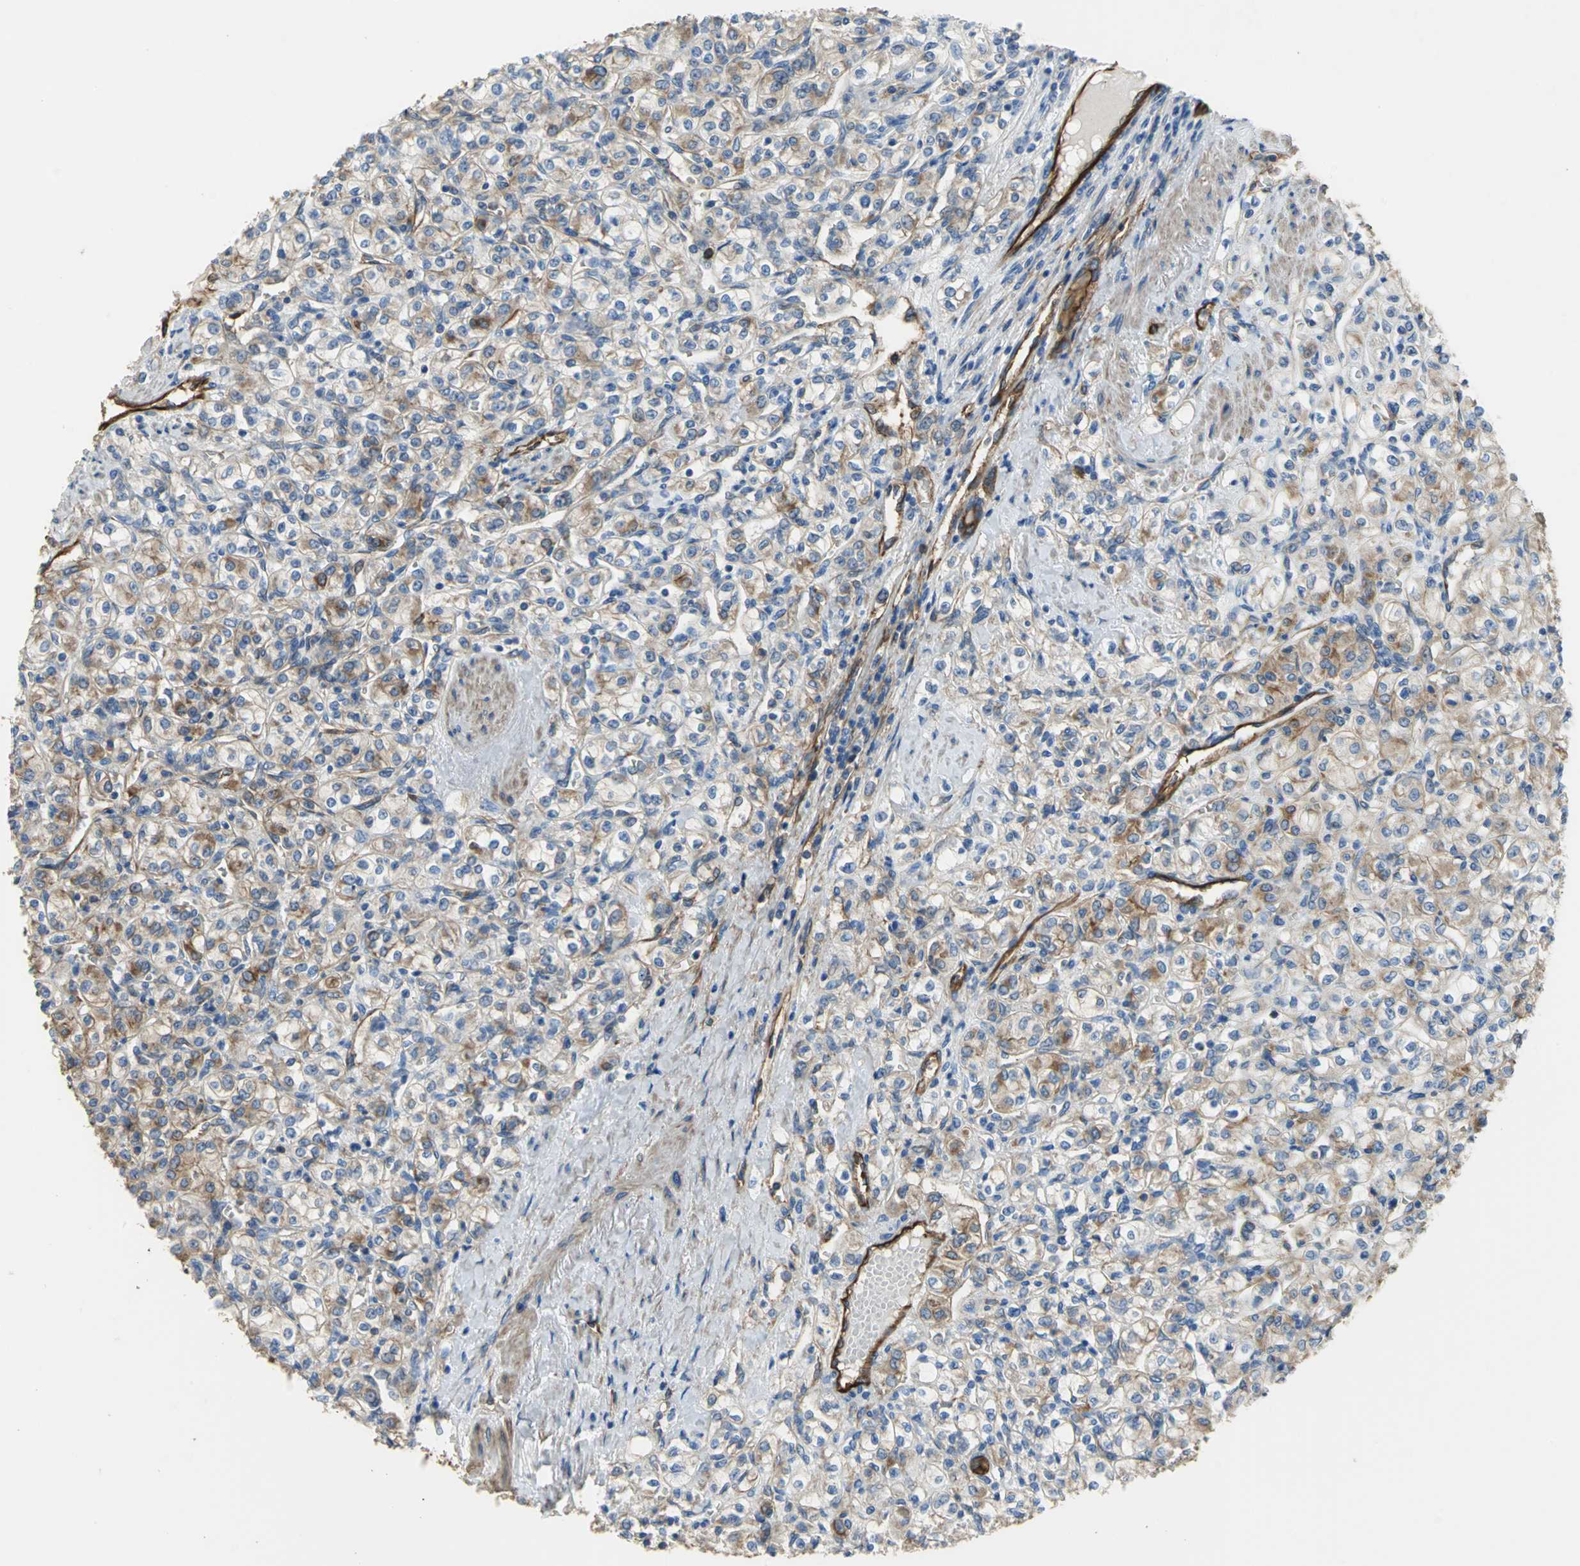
{"staining": {"intensity": "moderate", "quantity": "25%-75%", "location": "cytoplasmic/membranous"}, "tissue": "renal cancer", "cell_type": "Tumor cells", "image_type": "cancer", "snomed": [{"axis": "morphology", "description": "Adenocarcinoma, NOS"}, {"axis": "topography", "description": "Kidney"}], "caption": "About 25%-75% of tumor cells in renal cancer reveal moderate cytoplasmic/membranous protein positivity as visualized by brown immunohistochemical staining.", "gene": "FLNB", "patient": {"sex": "male", "age": 77}}